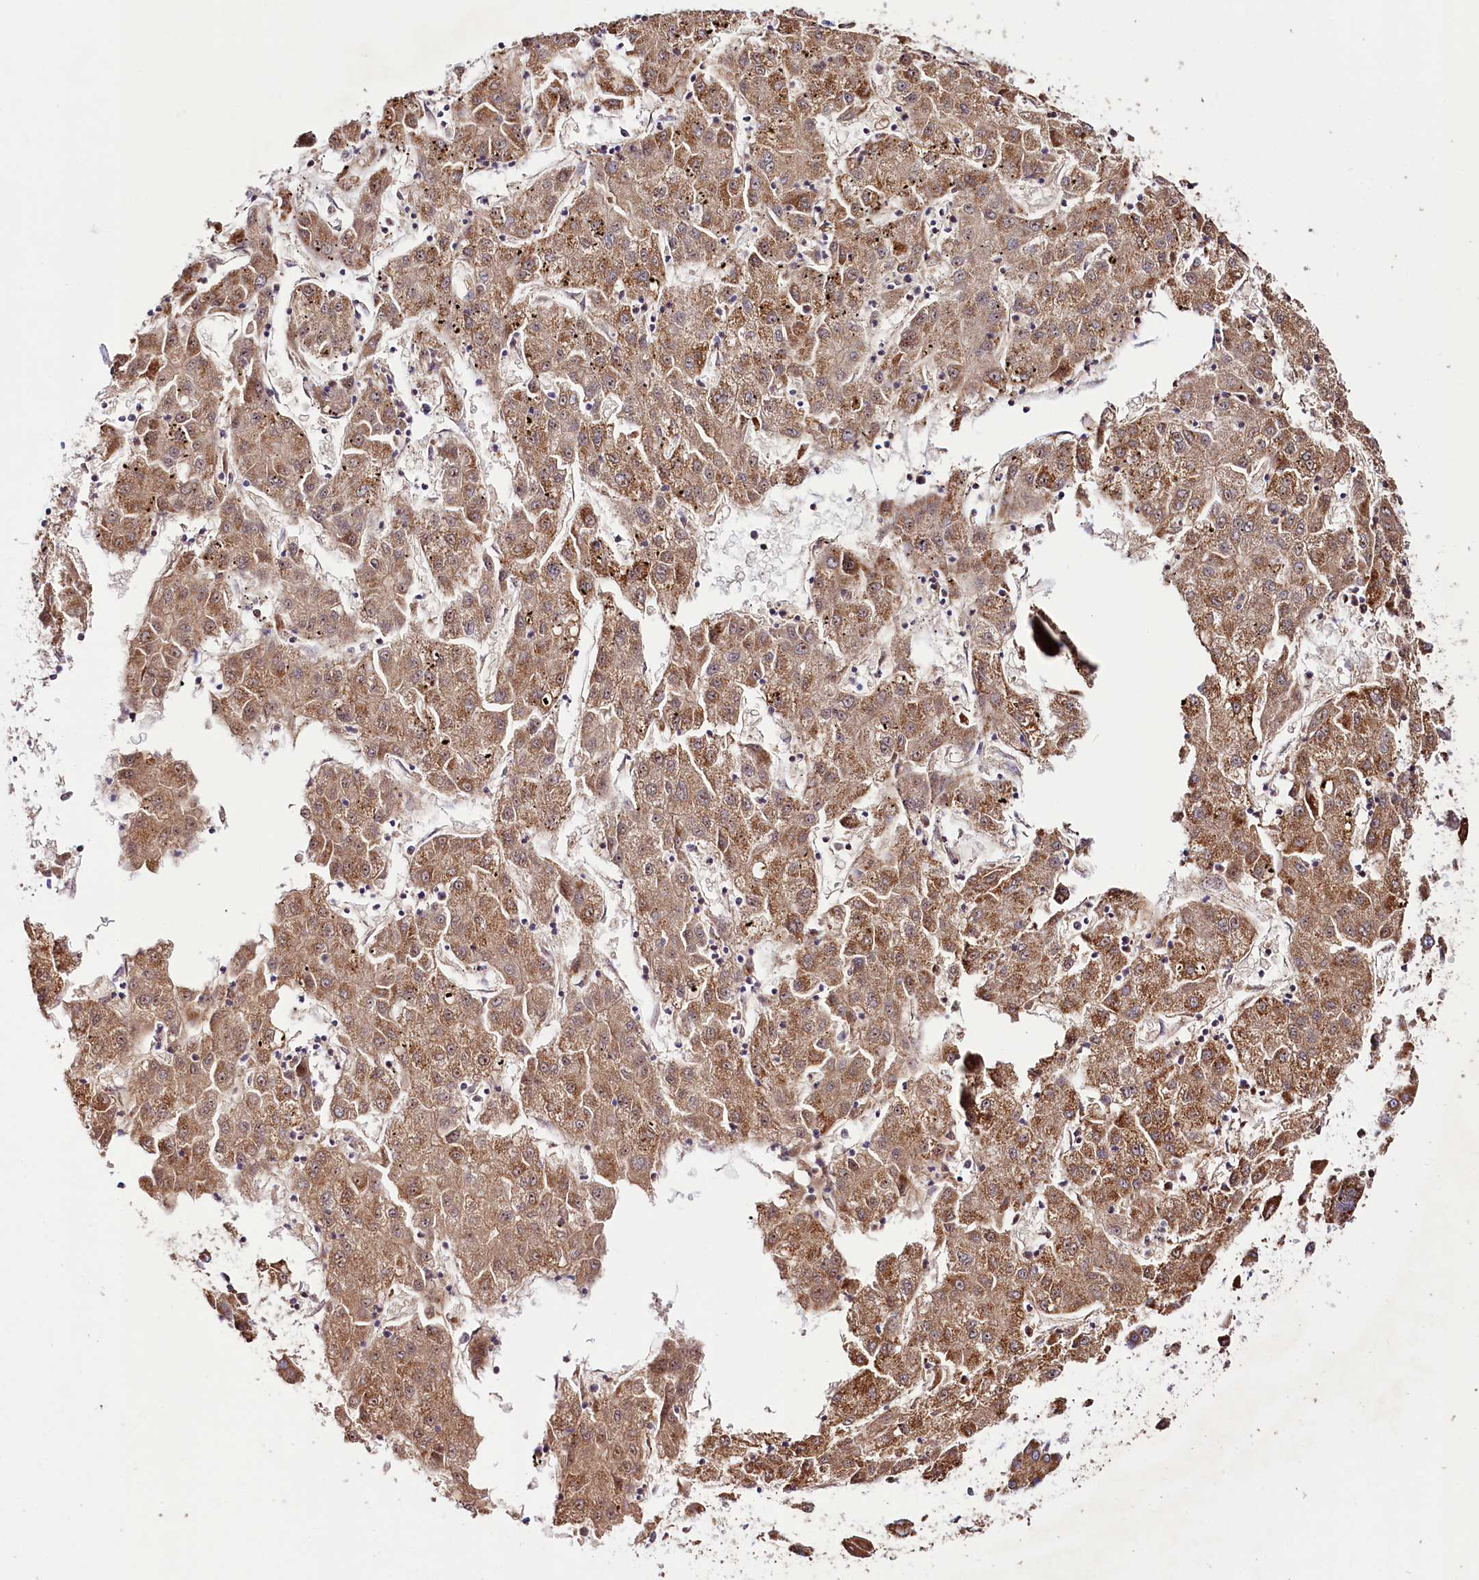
{"staining": {"intensity": "moderate", "quantity": ">75%", "location": "cytoplasmic/membranous"}, "tissue": "liver cancer", "cell_type": "Tumor cells", "image_type": "cancer", "snomed": [{"axis": "morphology", "description": "Carcinoma, Hepatocellular, NOS"}, {"axis": "topography", "description": "Liver"}], "caption": "Immunohistochemical staining of human liver hepatocellular carcinoma reveals moderate cytoplasmic/membranous protein expression in about >75% of tumor cells.", "gene": "ST7", "patient": {"sex": "male", "age": 72}}